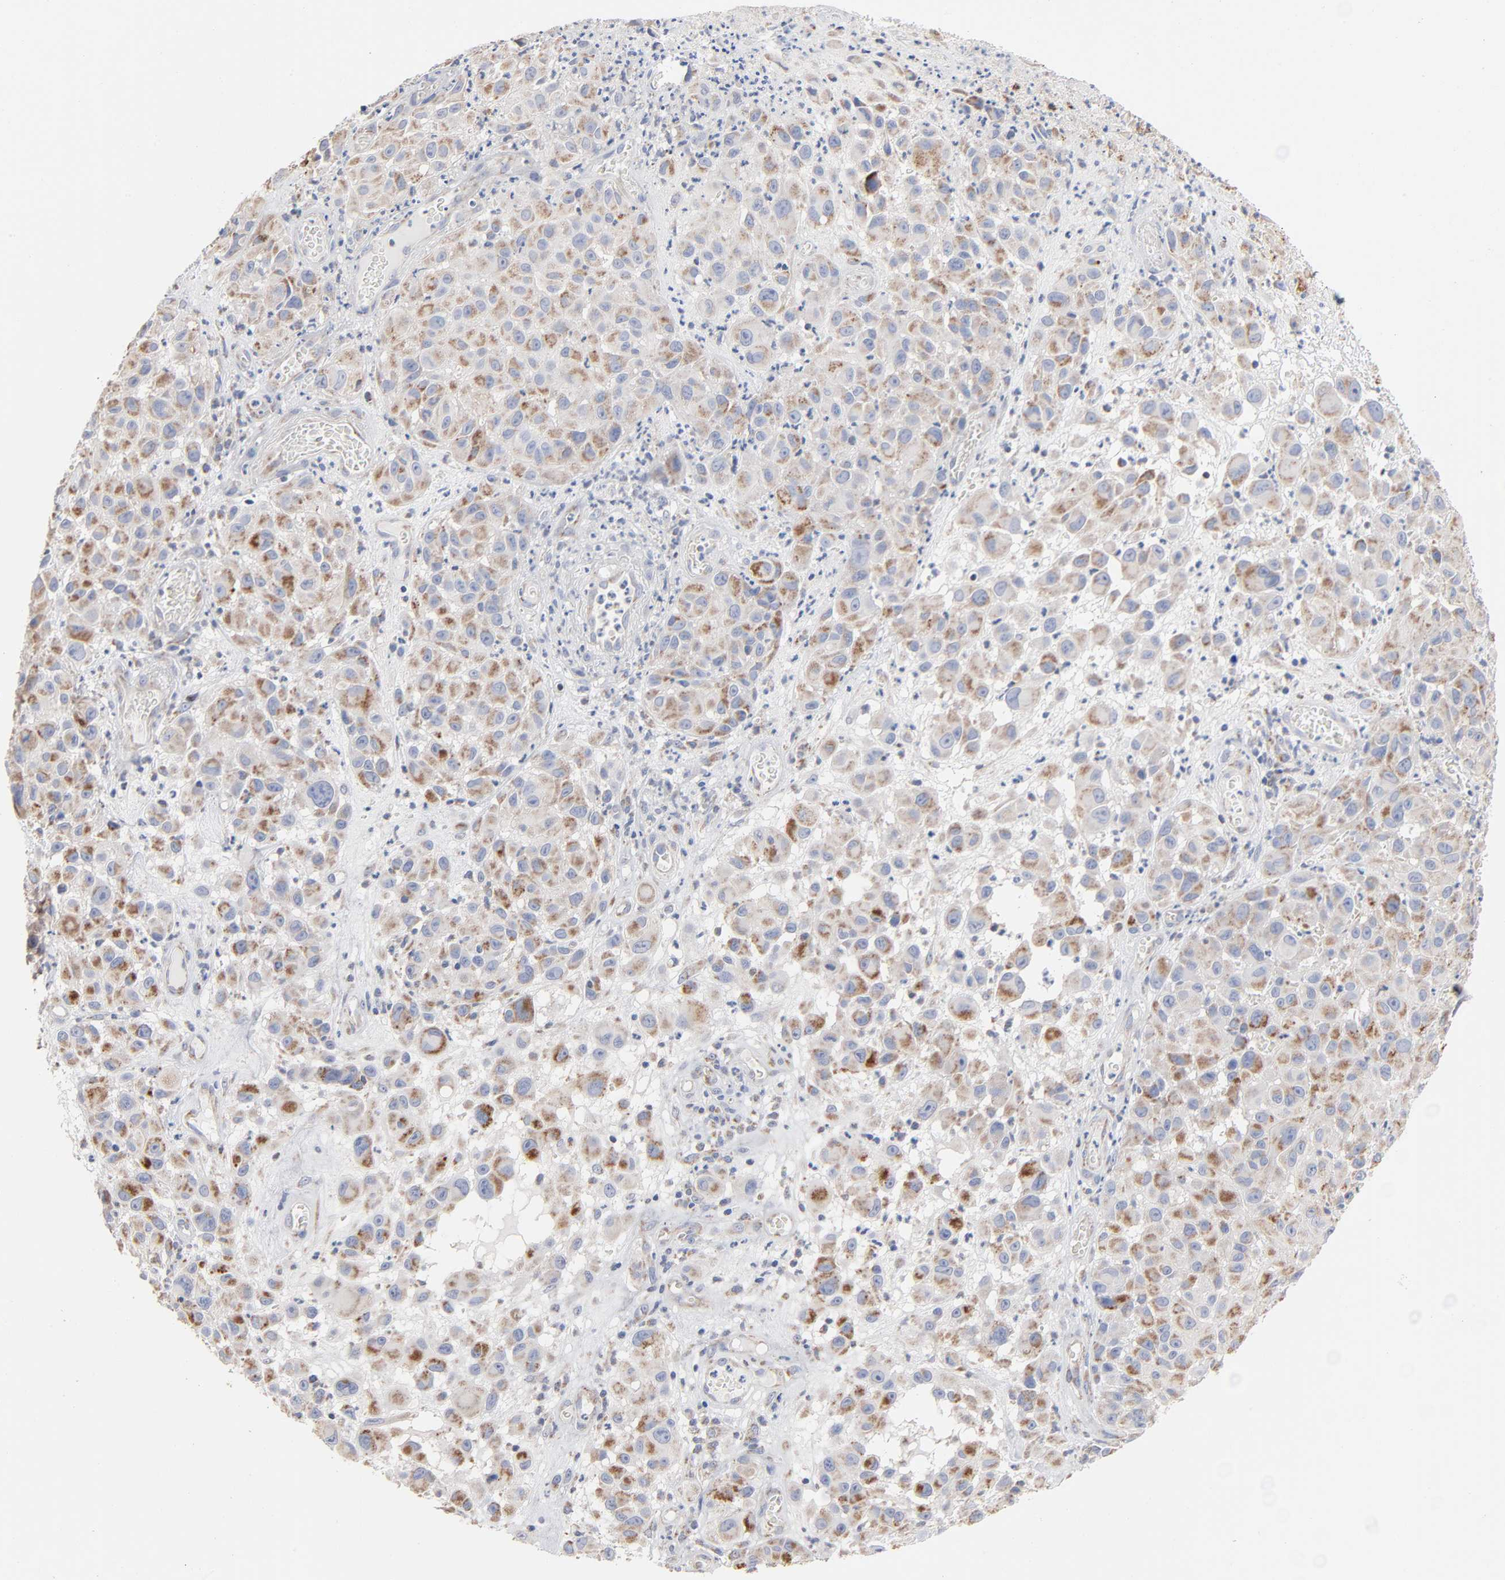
{"staining": {"intensity": "moderate", "quantity": ">75%", "location": "cytoplasmic/membranous"}, "tissue": "melanoma", "cell_type": "Tumor cells", "image_type": "cancer", "snomed": [{"axis": "morphology", "description": "Malignant melanoma, NOS"}, {"axis": "topography", "description": "Skin"}], "caption": "This image reveals immunohistochemistry (IHC) staining of human malignant melanoma, with medium moderate cytoplasmic/membranous staining in about >75% of tumor cells.", "gene": "UQCRC1", "patient": {"sex": "female", "age": 21}}